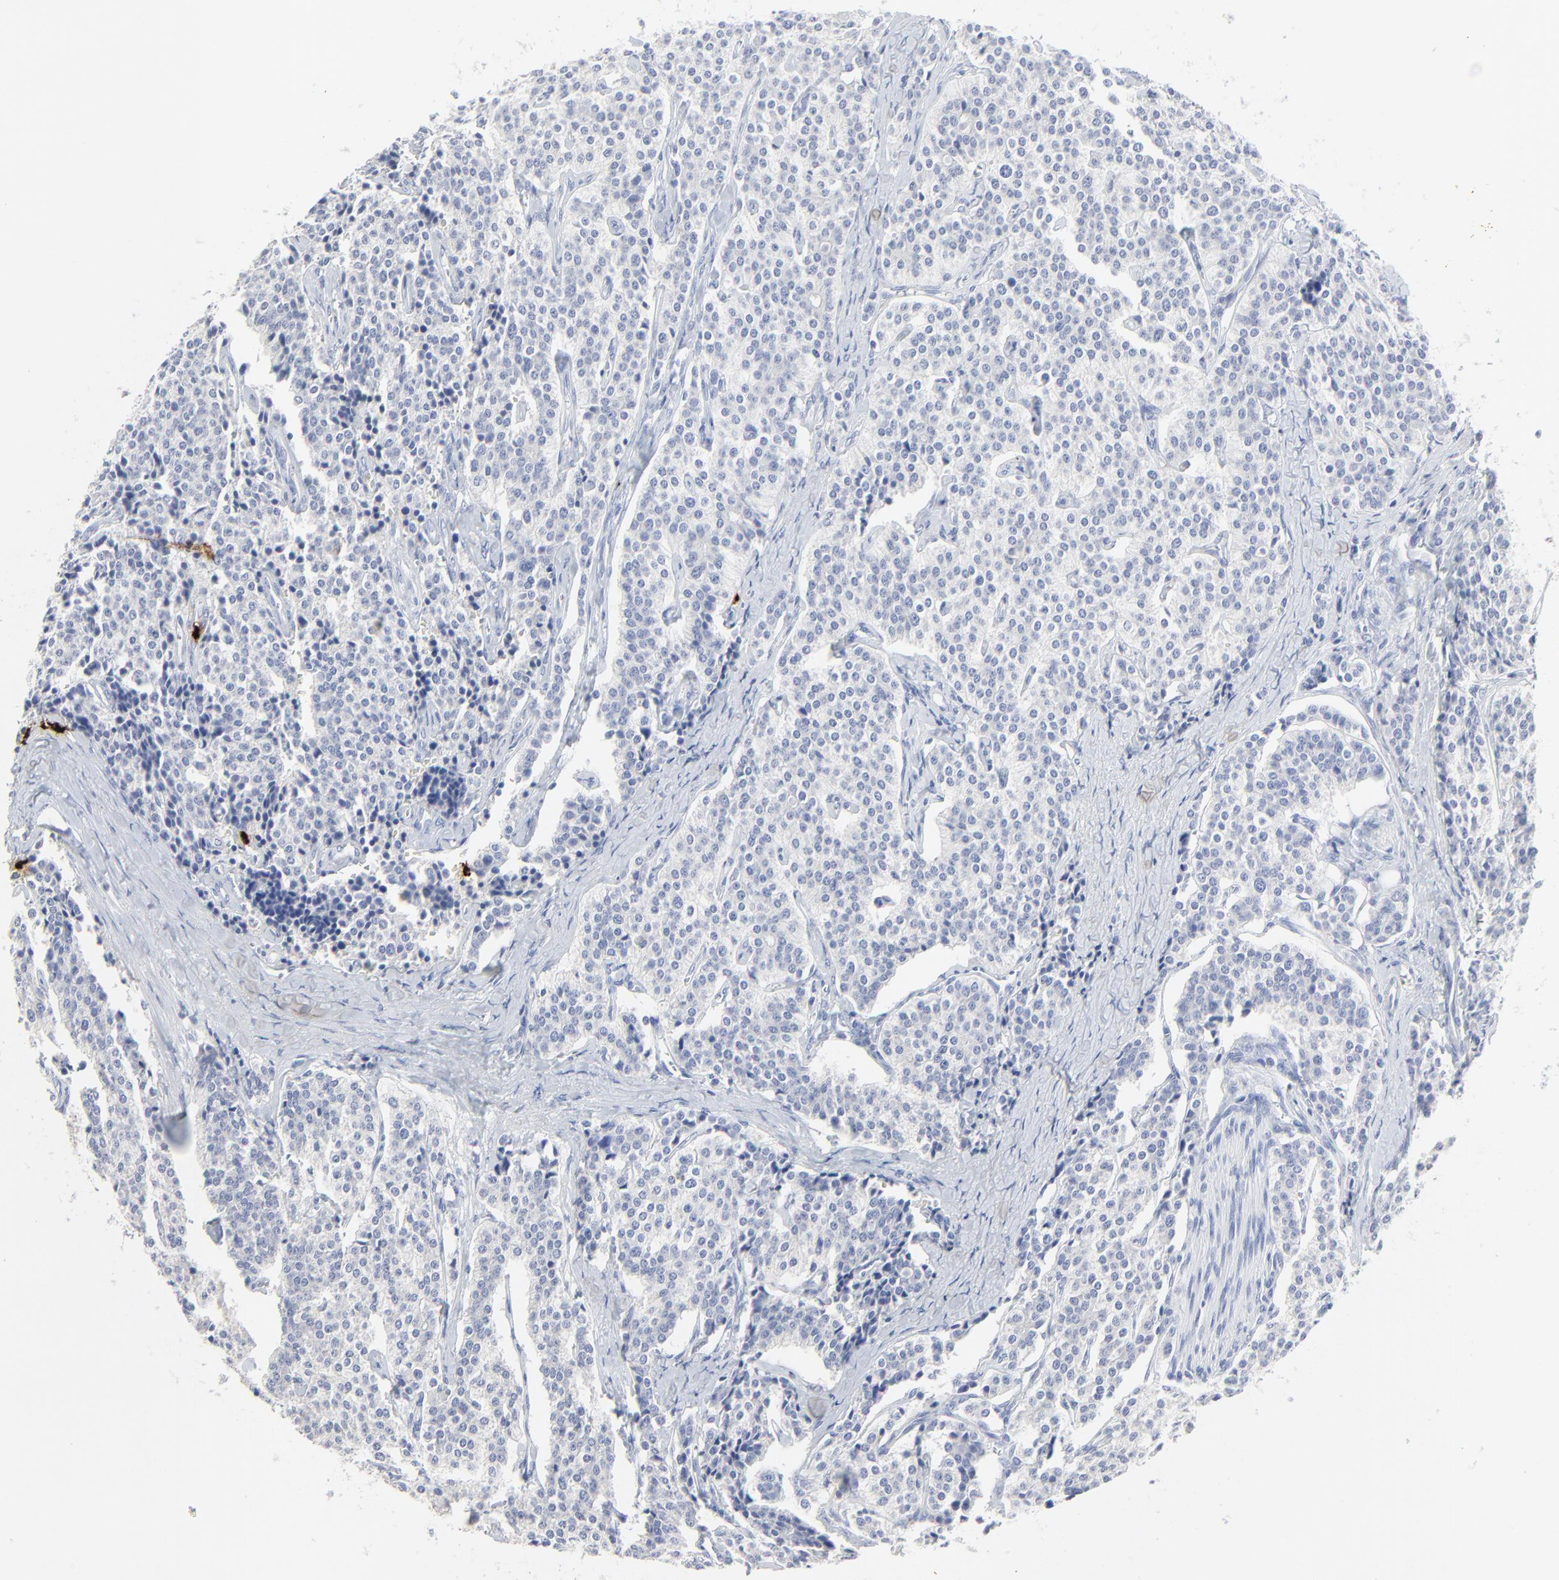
{"staining": {"intensity": "negative", "quantity": "none", "location": "none"}, "tissue": "carcinoid", "cell_type": "Tumor cells", "image_type": "cancer", "snomed": [{"axis": "morphology", "description": "Carcinoid, malignant, NOS"}, {"axis": "topography", "description": "Small intestine"}], "caption": "Tumor cells are negative for protein expression in human carcinoid.", "gene": "LCN2", "patient": {"sex": "male", "age": 63}}